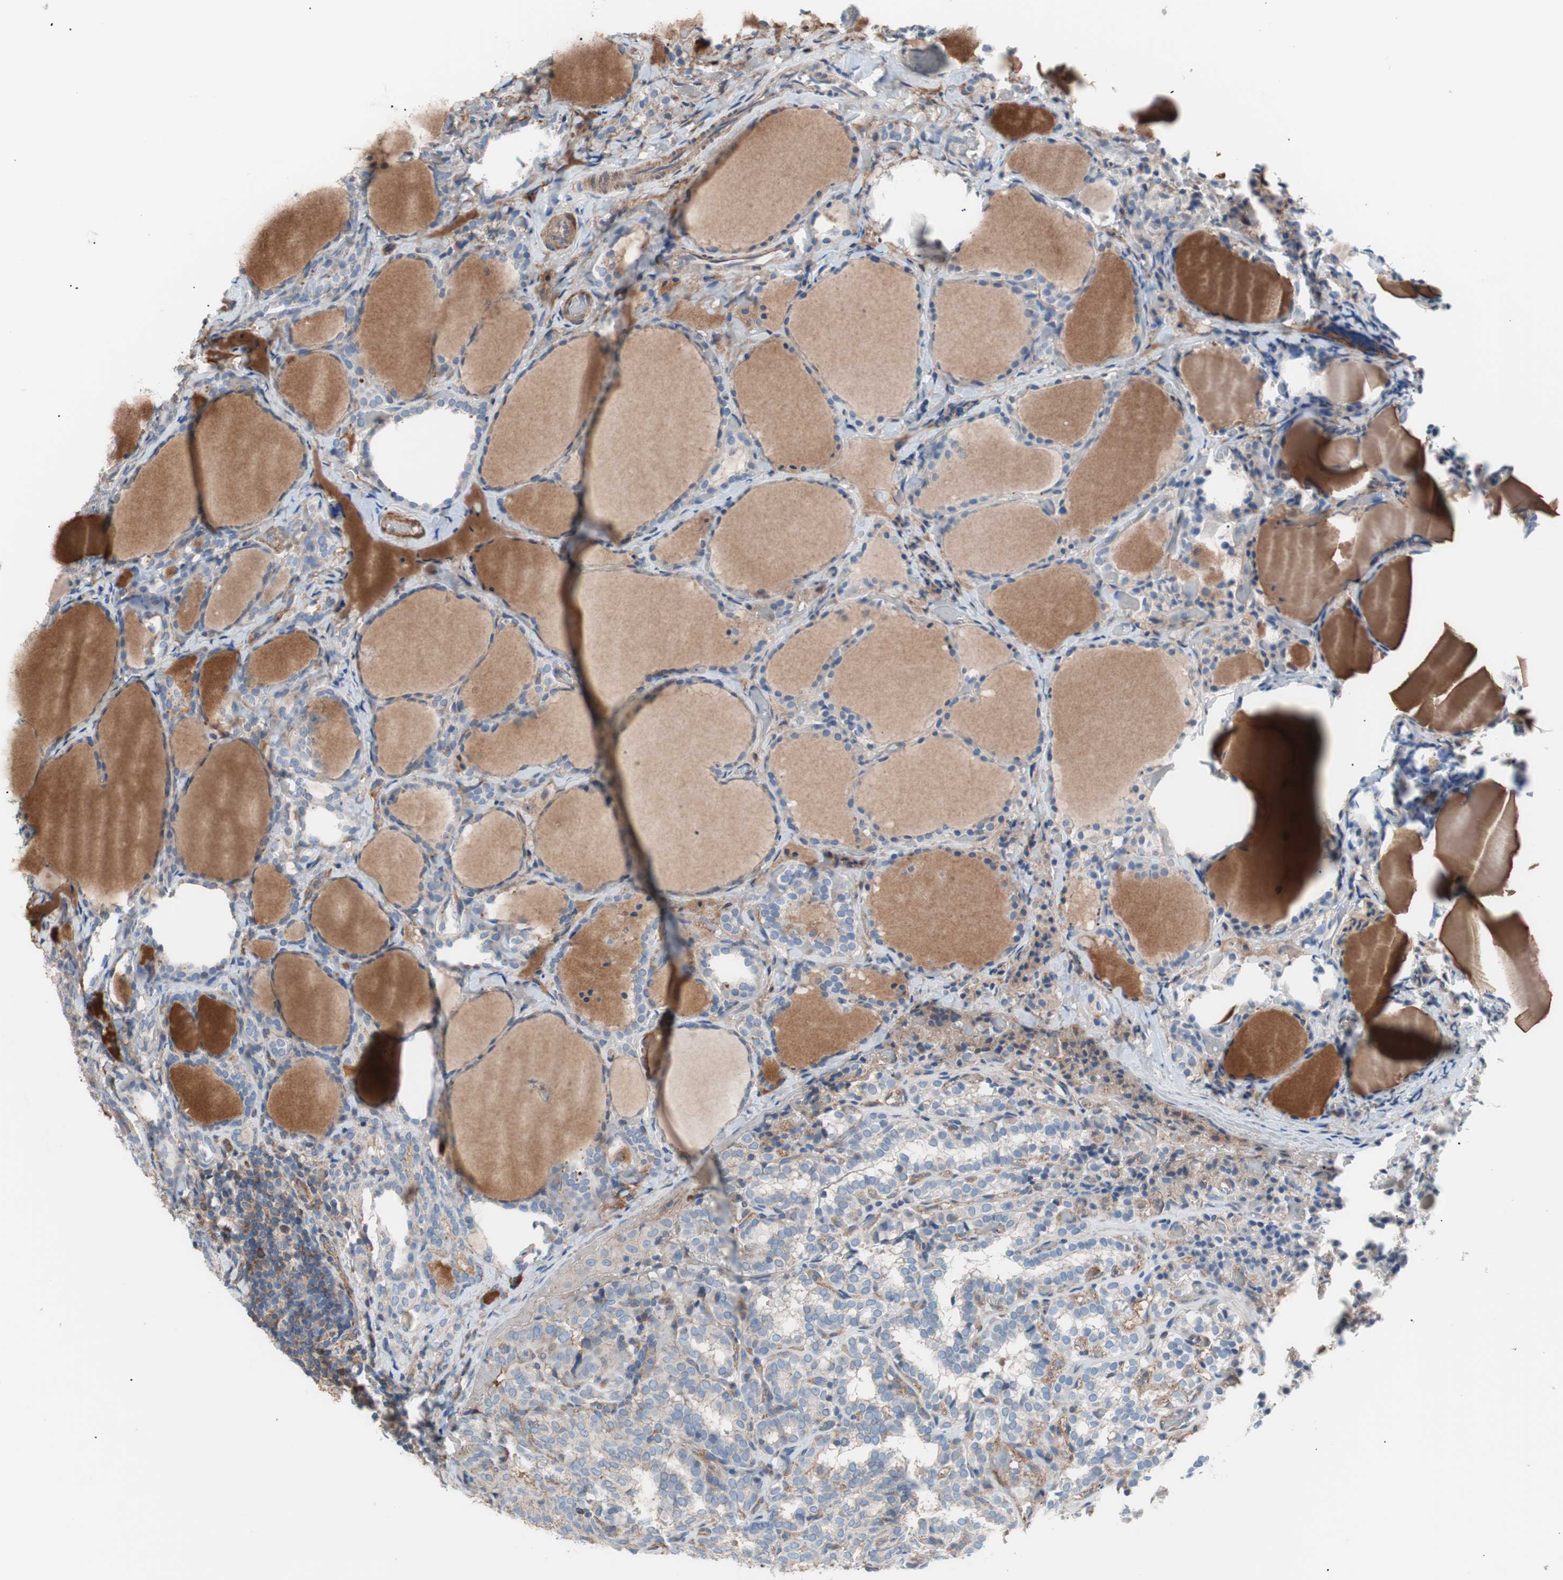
{"staining": {"intensity": "weak", "quantity": ">75%", "location": "cytoplasmic/membranous"}, "tissue": "thyroid cancer", "cell_type": "Tumor cells", "image_type": "cancer", "snomed": [{"axis": "morphology", "description": "Normal tissue, NOS"}, {"axis": "morphology", "description": "Papillary adenocarcinoma, NOS"}, {"axis": "topography", "description": "Thyroid gland"}], "caption": "Protein analysis of thyroid cancer tissue exhibits weak cytoplasmic/membranous expression in about >75% of tumor cells.", "gene": "GPR160", "patient": {"sex": "female", "age": 30}}